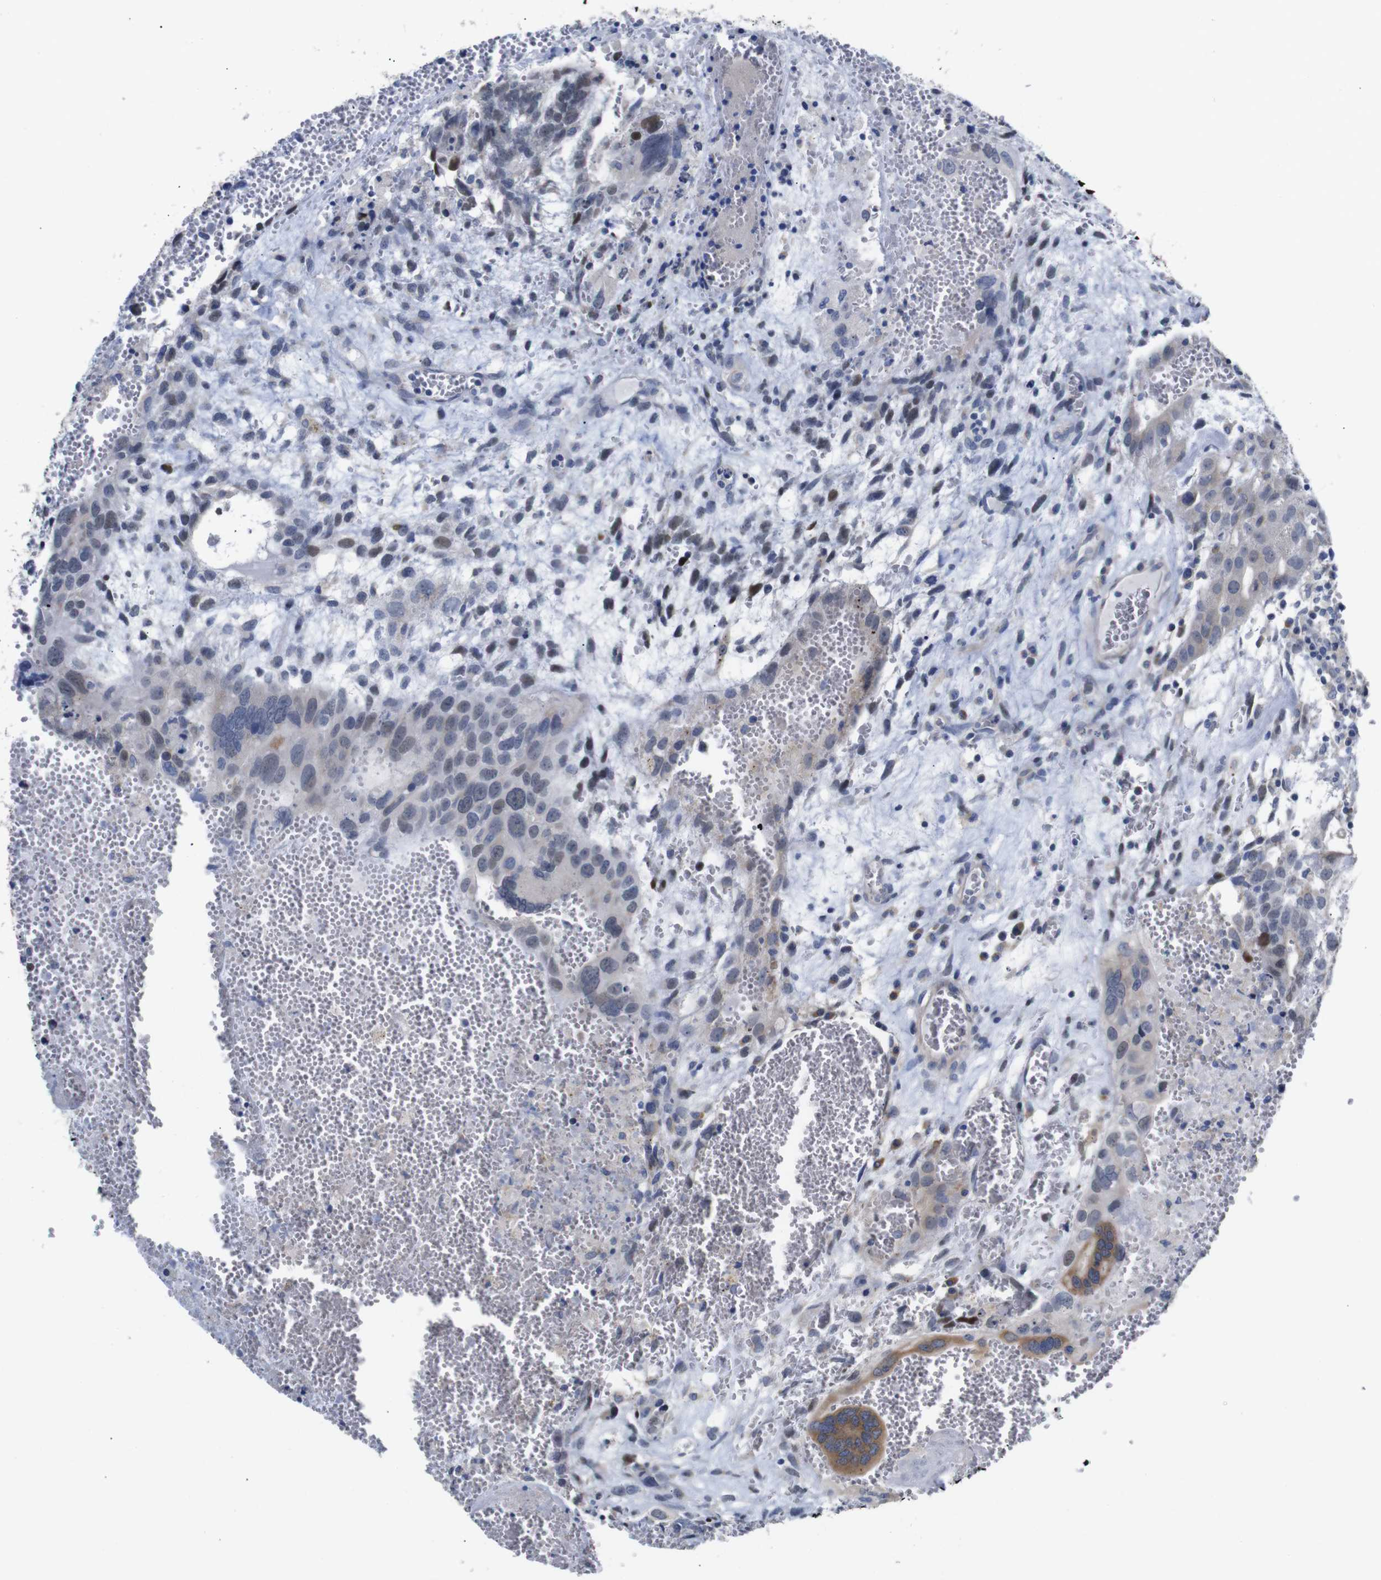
{"staining": {"intensity": "moderate", "quantity": "25%-75%", "location": "nuclear"}, "tissue": "testis cancer", "cell_type": "Tumor cells", "image_type": "cancer", "snomed": [{"axis": "morphology", "description": "Seminoma, NOS"}, {"axis": "morphology", "description": "Carcinoma, Embryonal, NOS"}, {"axis": "topography", "description": "Testis"}], "caption": "About 25%-75% of tumor cells in human testis cancer exhibit moderate nuclear protein staining as visualized by brown immunohistochemical staining.", "gene": "TCEAL9", "patient": {"sex": "male", "age": 52}}